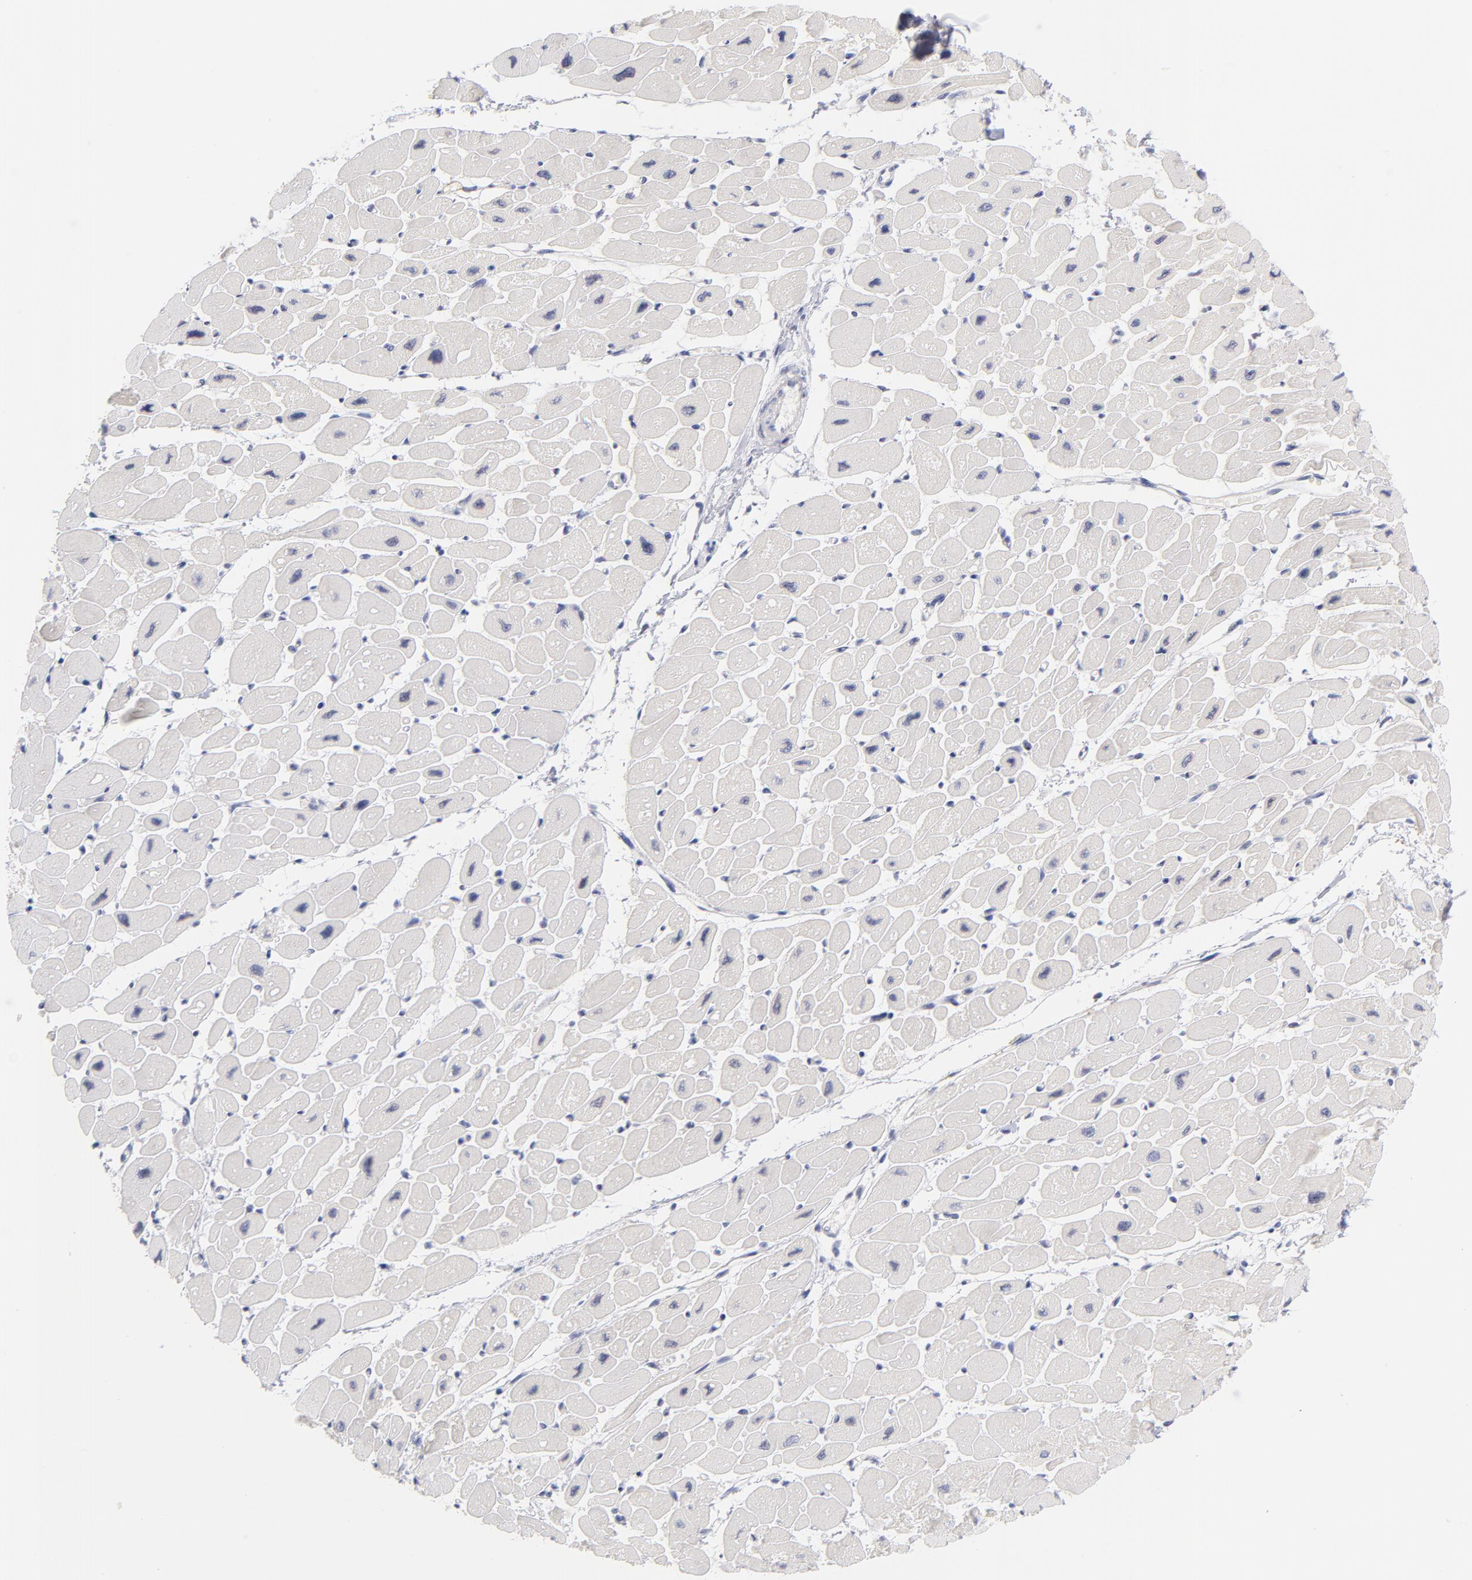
{"staining": {"intensity": "negative", "quantity": "none", "location": "none"}, "tissue": "heart muscle", "cell_type": "Cardiomyocytes", "image_type": "normal", "snomed": [{"axis": "morphology", "description": "Normal tissue, NOS"}, {"axis": "topography", "description": "Heart"}], "caption": "An immunohistochemistry photomicrograph of unremarkable heart muscle is shown. There is no staining in cardiomyocytes of heart muscle.", "gene": "WSB1", "patient": {"sex": "female", "age": 54}}